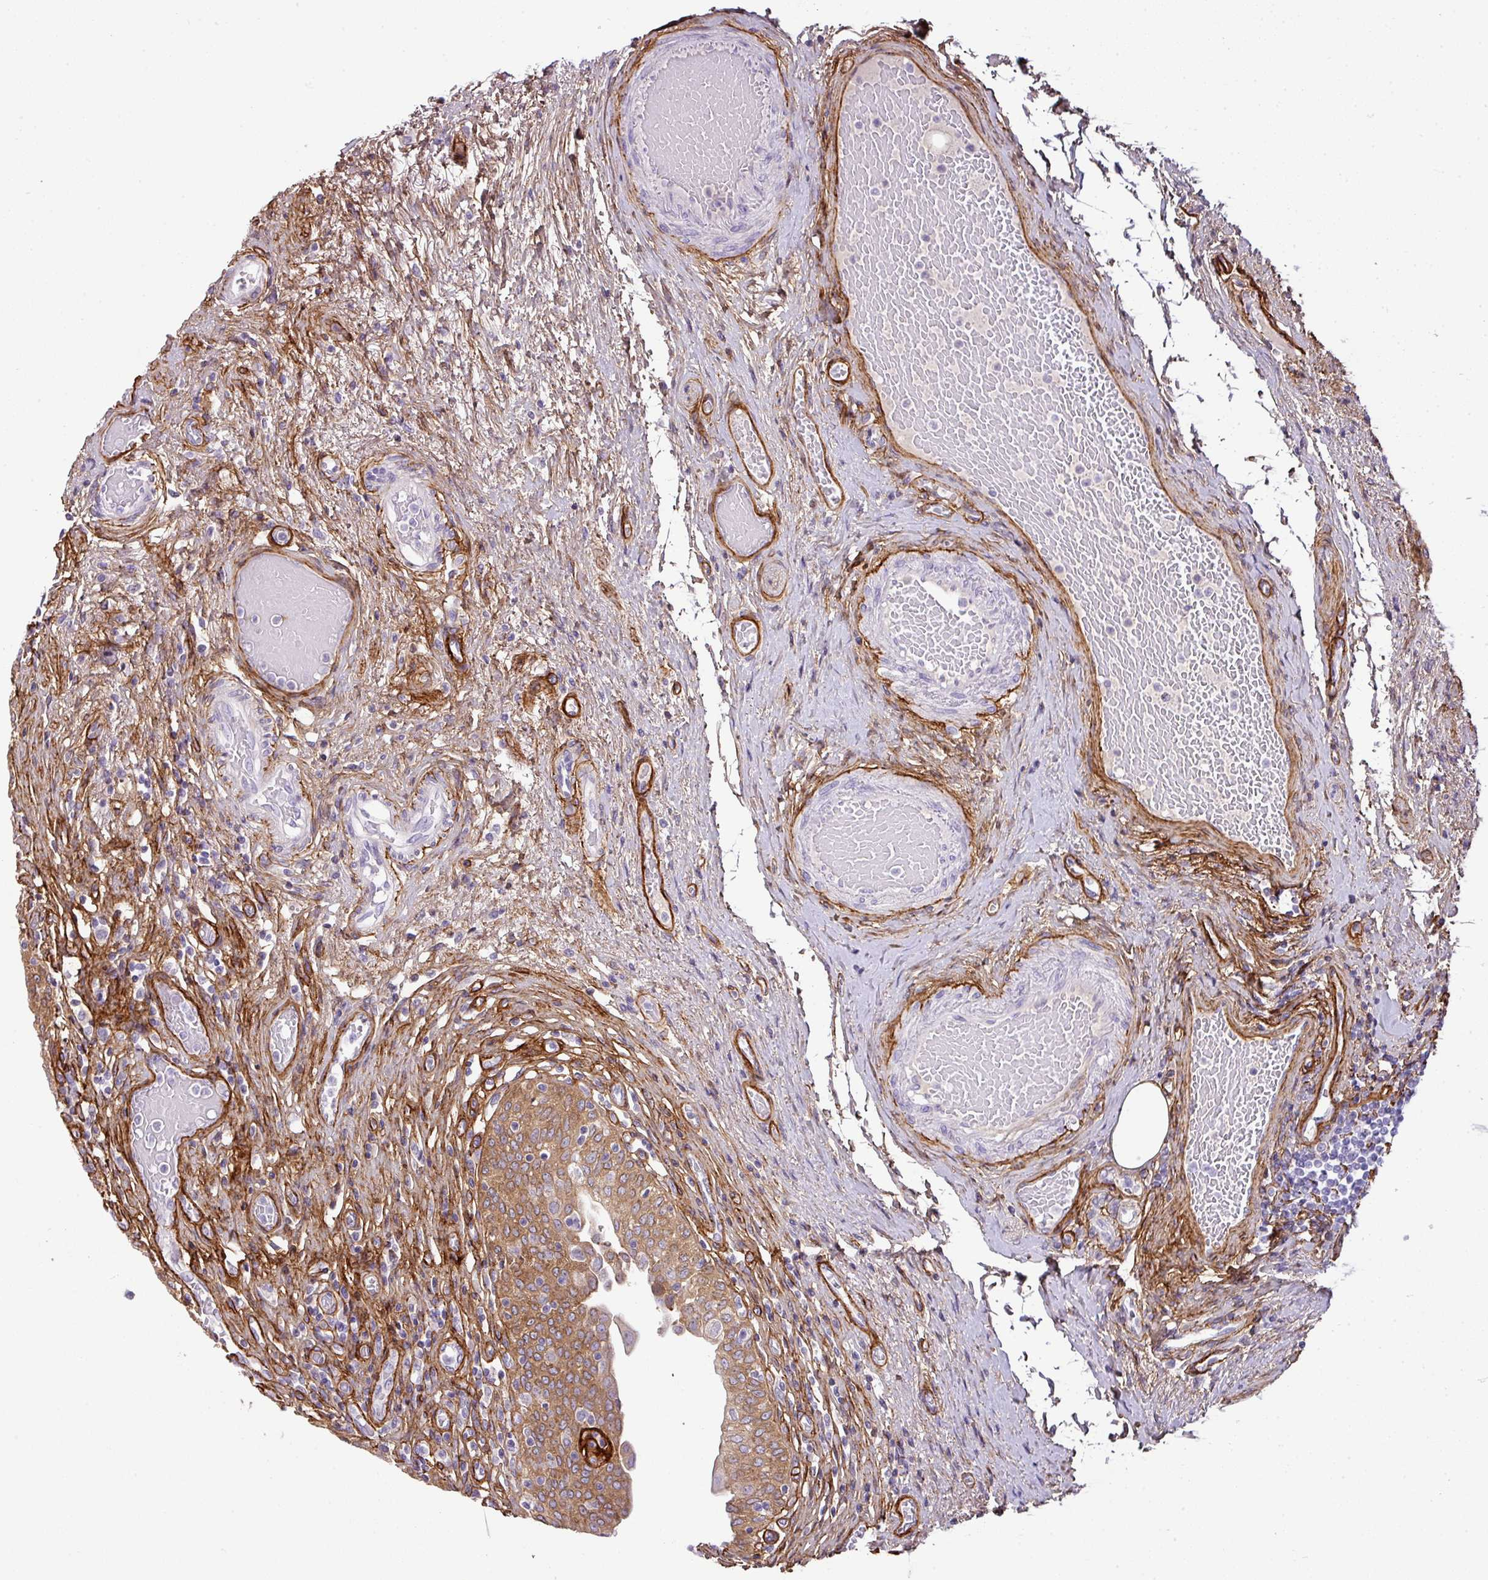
{"staining": {"intensity": "moderate", "quantity": ">75%", "location": "cytoplasmic/membranous"}, "tissue": "urinary bladder", "cell_type": "Urothelial cells", "image_type": "normal", "snomed": [{"axis": "morphology", "description": "Normal tissue, NOS"}, {"axis": "topography", "description": "Urinary bladder"}], "caption": "Protein expression analysis of normal human urinary bladder reveals moderate cytoplasmic/membranous expression in approximately >75% of urothelial cells.", "gene": "PARD6G", "patient": {"sex": "male", "age": 71}}